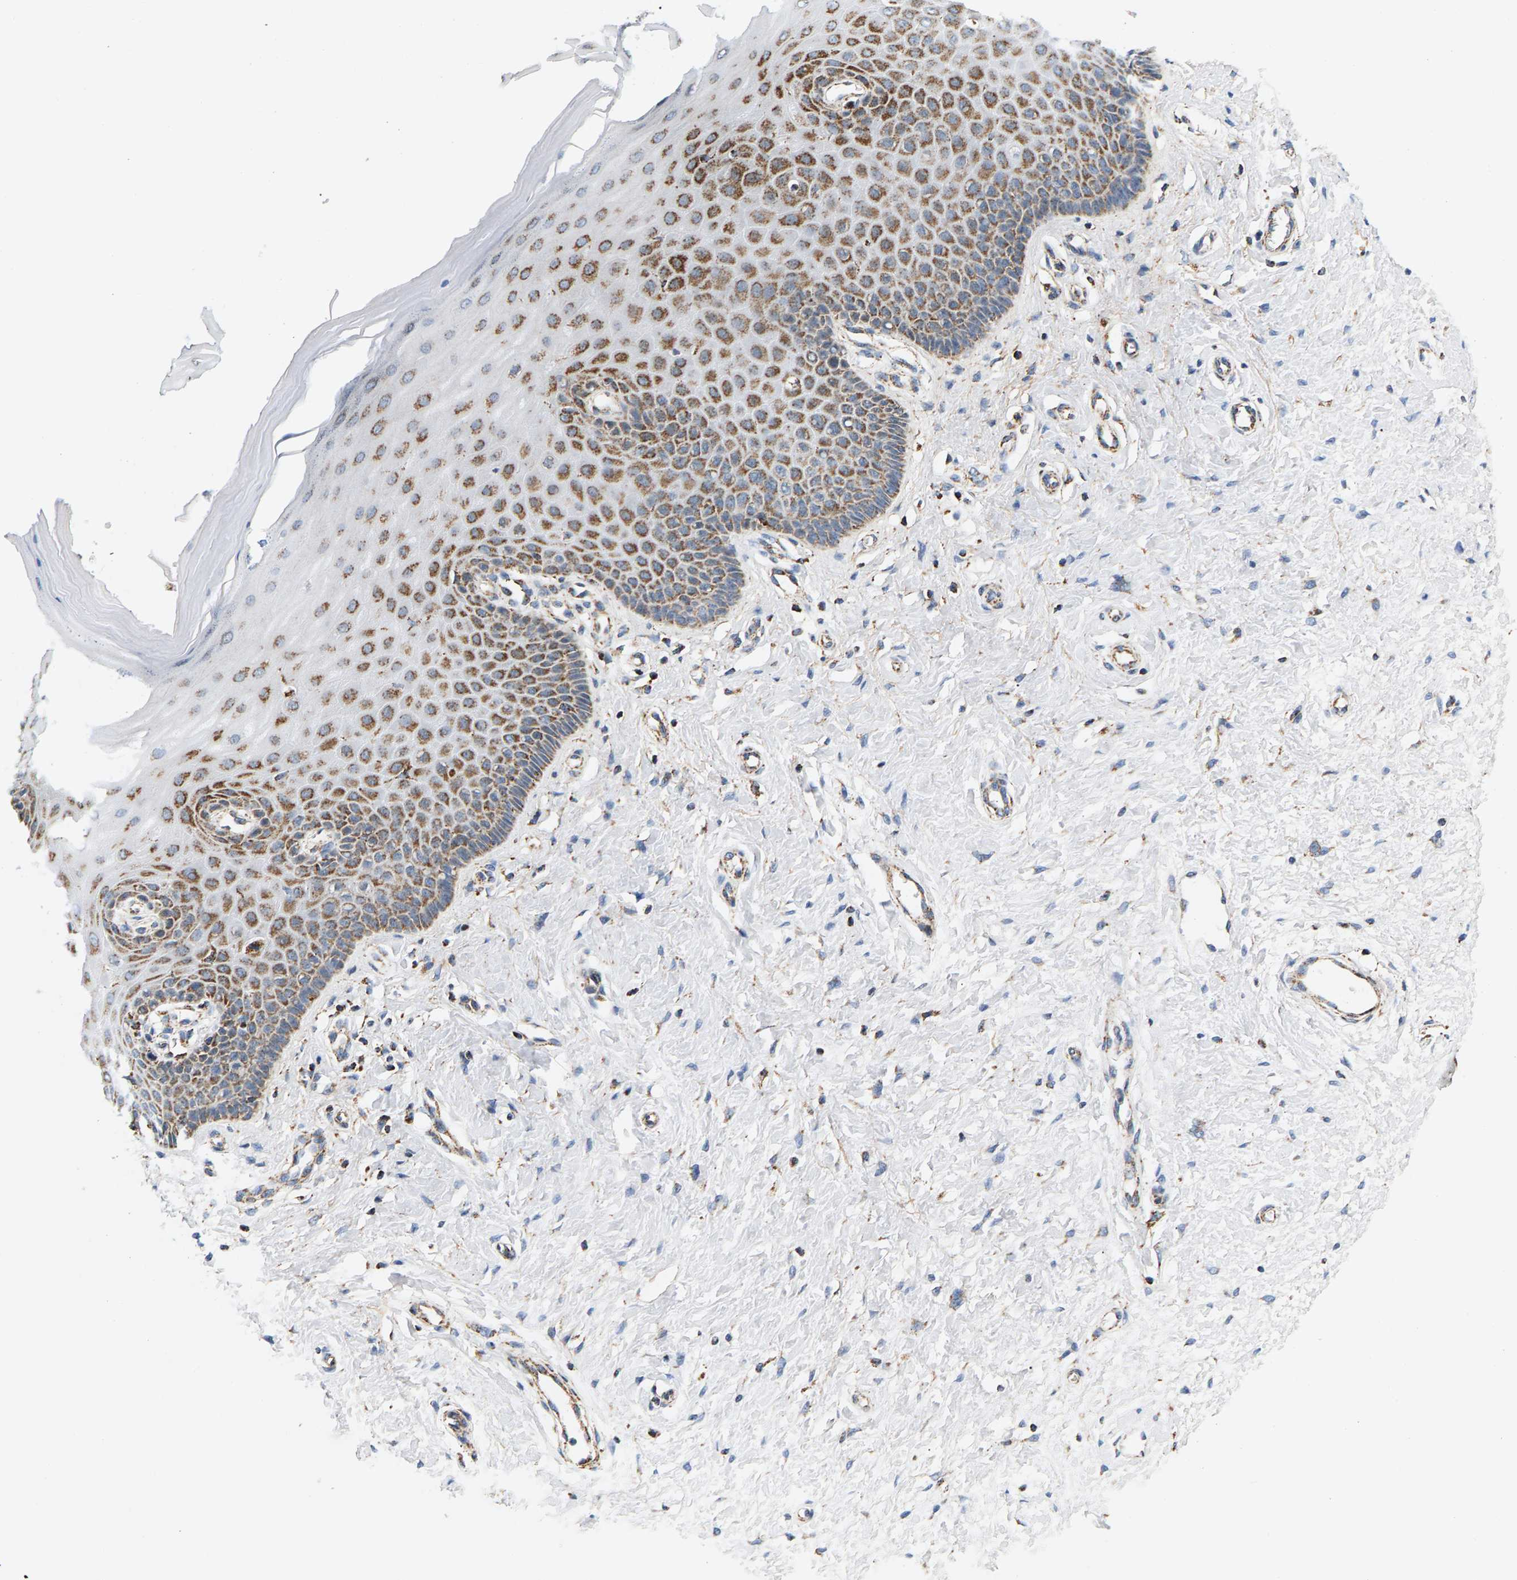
{"staining": {"intensity": "moderate", "quantity": ">75%", "location": "cytoplasmic/membranous"}, "tissue": "cervix", "cell_type": "Squamous epithelial cells", "image_type": "normal", "snomed": [{"axis": "morphology", "description": "Normal tissue, NOS"}, {"axis": "topography", "description": "Cervix"}], "caption": "Immunohistochemical staining of normal cervix shows moderate cytoplasmic/membranous protein staining in about >75% of squamous epithelial cells.", "gene": "PDE1A", "patient": {"sex": "female", "age": 55}}